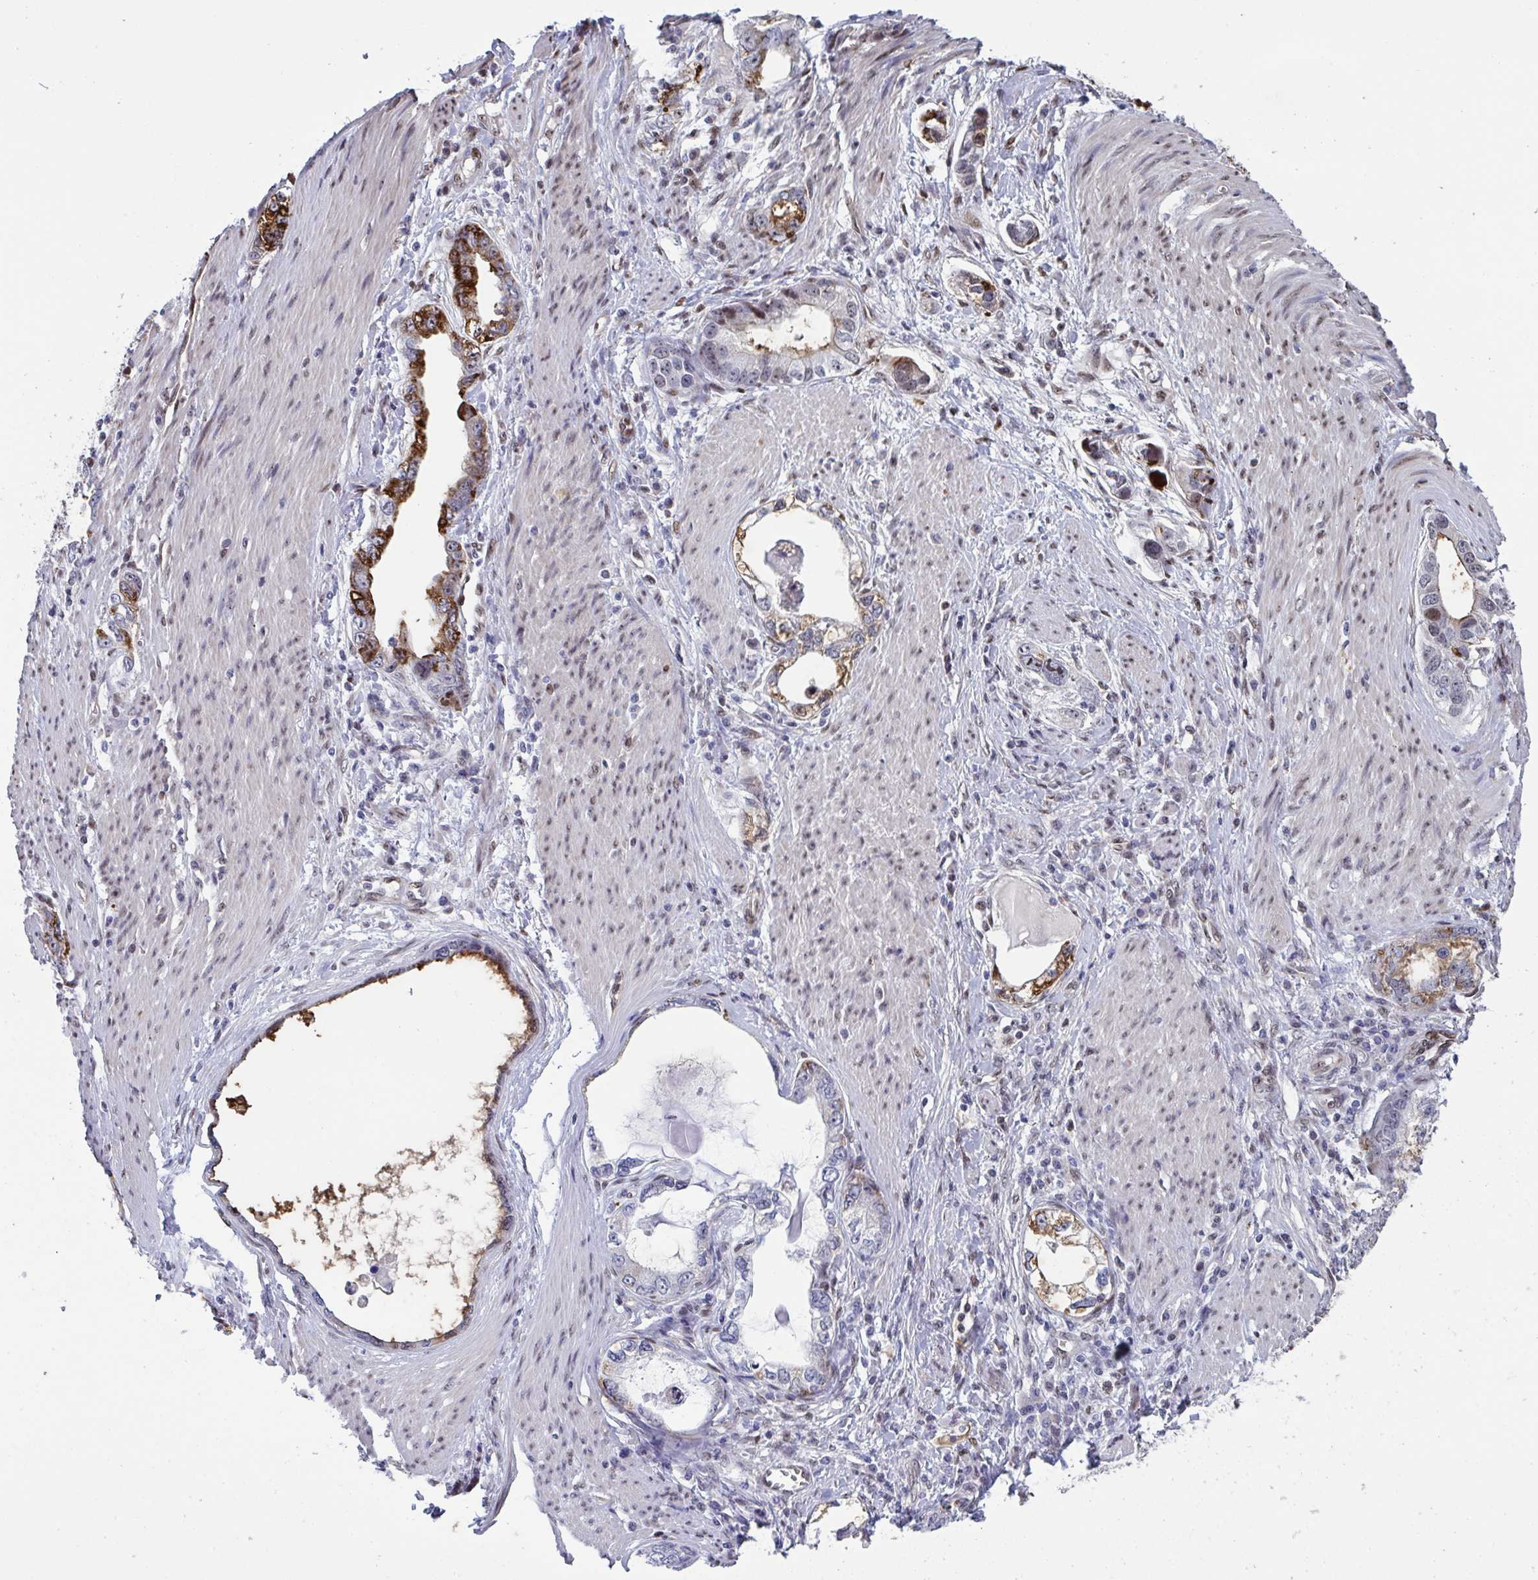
{"staining": {"intensity": "strong", "quantity": "<25%", "location": "cytoplasmic/membranous"}, "tissue": "stomach cancer", "cell_type": "Tumor cells", "image_type": "cancer", "snomed": [{"axis": "morphology", "description": "Adenocarcinoma, NOS"}, {"axis": "topography", "description": "Stomach, lower"}], "caption": "IHC (DAB (3,3'-diaminobenzidine)) staining of human stomach cancer (adenocarcinoma) demonstrates strong cytoplasmic/membranous protein expression in about <25% of tumor cells.", "gene": "PELI2", "patient": {"sex": "female", "age": 93}}